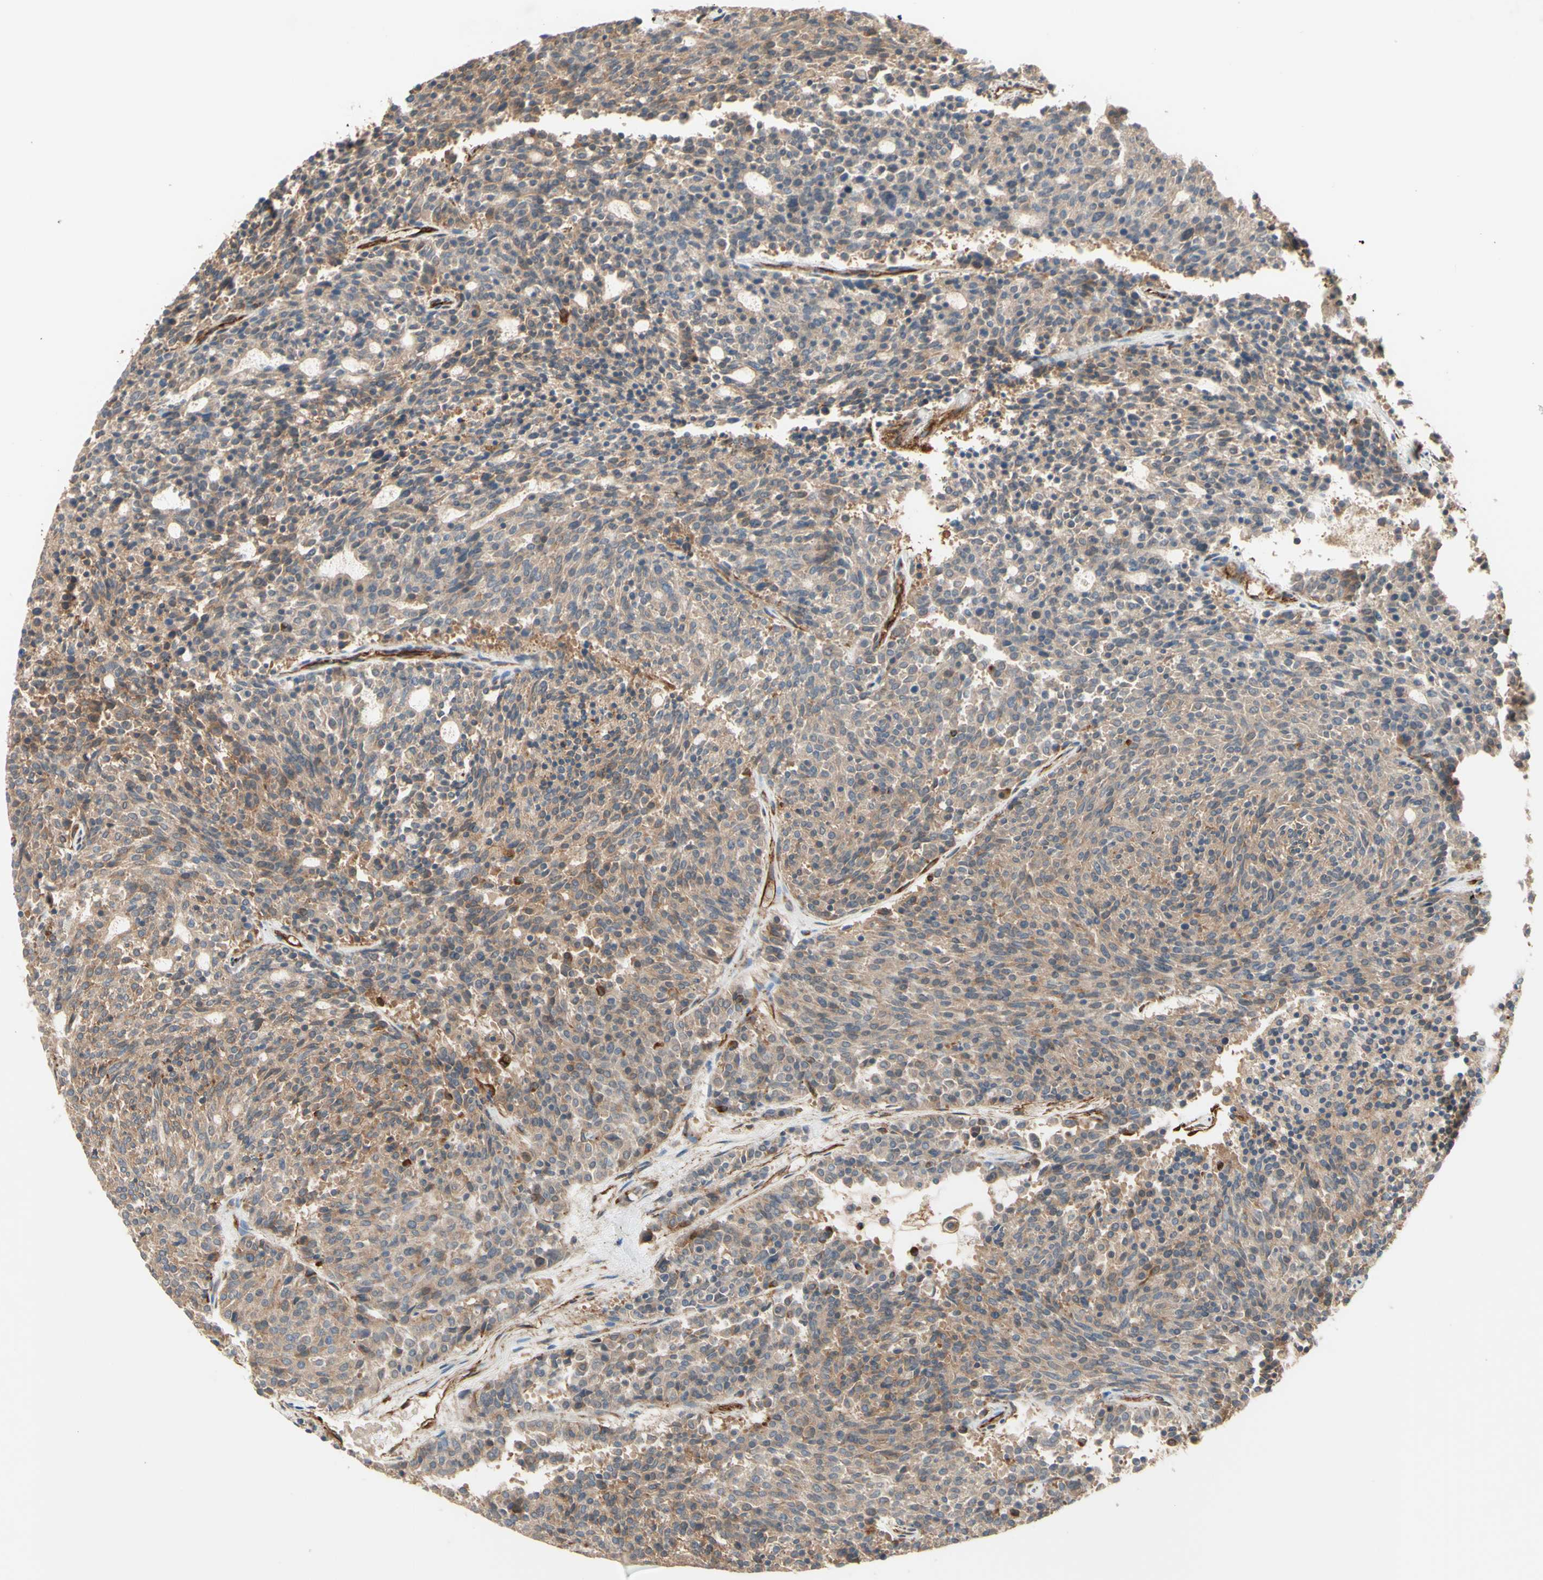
{"staining": {"intensity": "weak", "quantity": ">75%", "location": "cytoplasmic/membranous"}, "tissue": "carcinoid", "cell_type": "Tumor cells", "image_type": "cancer", "snomed": [{"axis": "morphology", "description": "Carcinoid, malignant, NOS"}, {"axis": "topography", "description": "Pancreas"}], "caption": "Protein analysis of carcinoid tissue exhibits weak cytoplasmic/membranous staining in about >75% of tumor cells.", "gene": "TRAF2", "patient": {"sex": "female", "age": 54}}